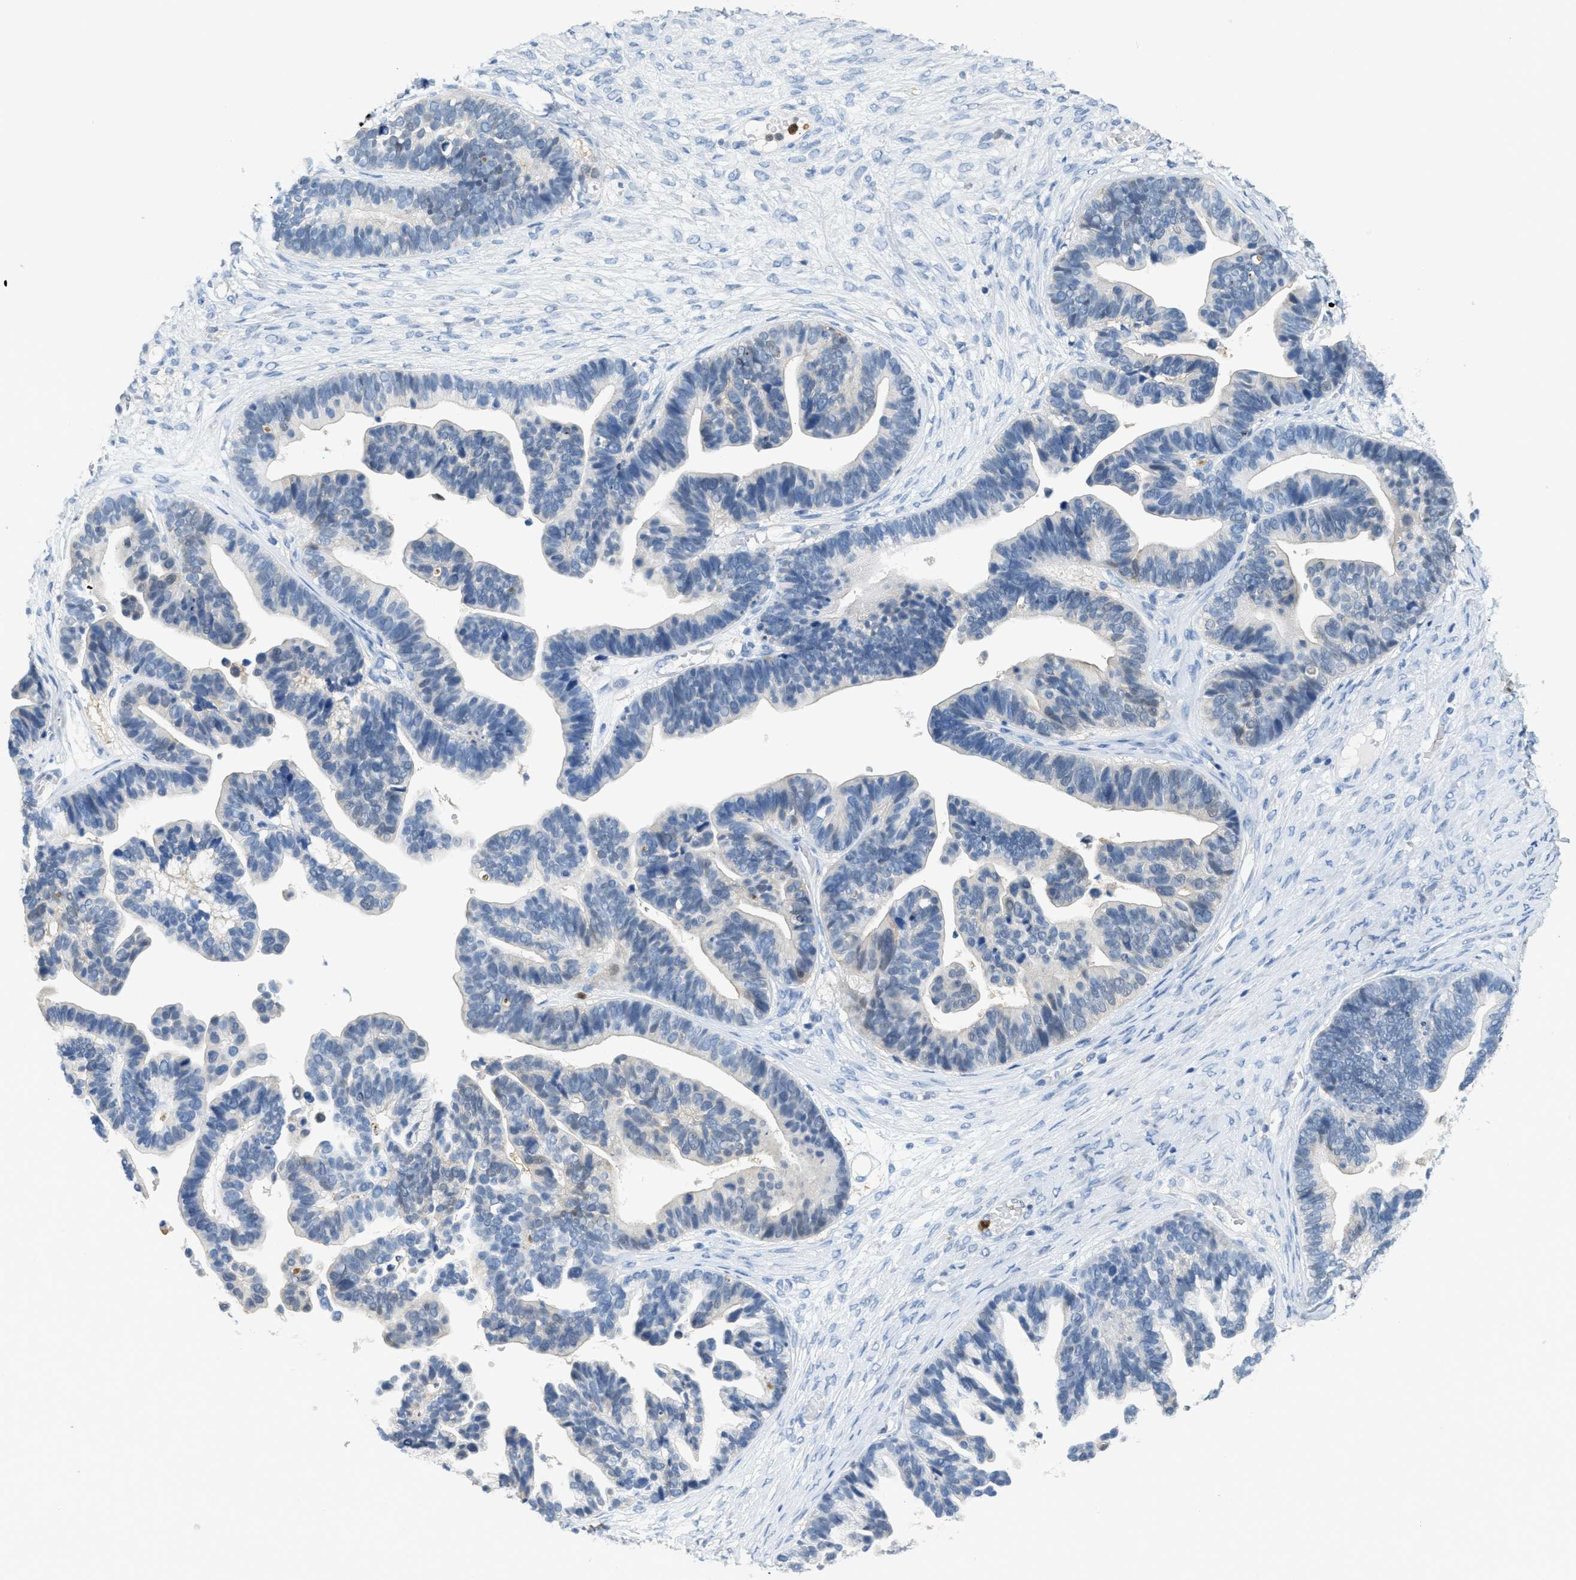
{"staining": {"intensity": "negative", "quantity": "none", "location": "none"}, "tissue": "ovarian cancer", "cell_type": "Tumor cells", "image_type": "cancer", "snomed": [{"axis": "morphology", "description": "Cystadenocarcinoma, serous, NOS"}, {"axis": "topography", "description": "Ovary"}], "caption": "Immunohistochemistry (IHC) of ovarian cancer (serous cystadenocarcinoma) exhibits no positivity in tumor cells.", "gene": "SERPINB1", "patient": {"sex": "female", "age": 56}}